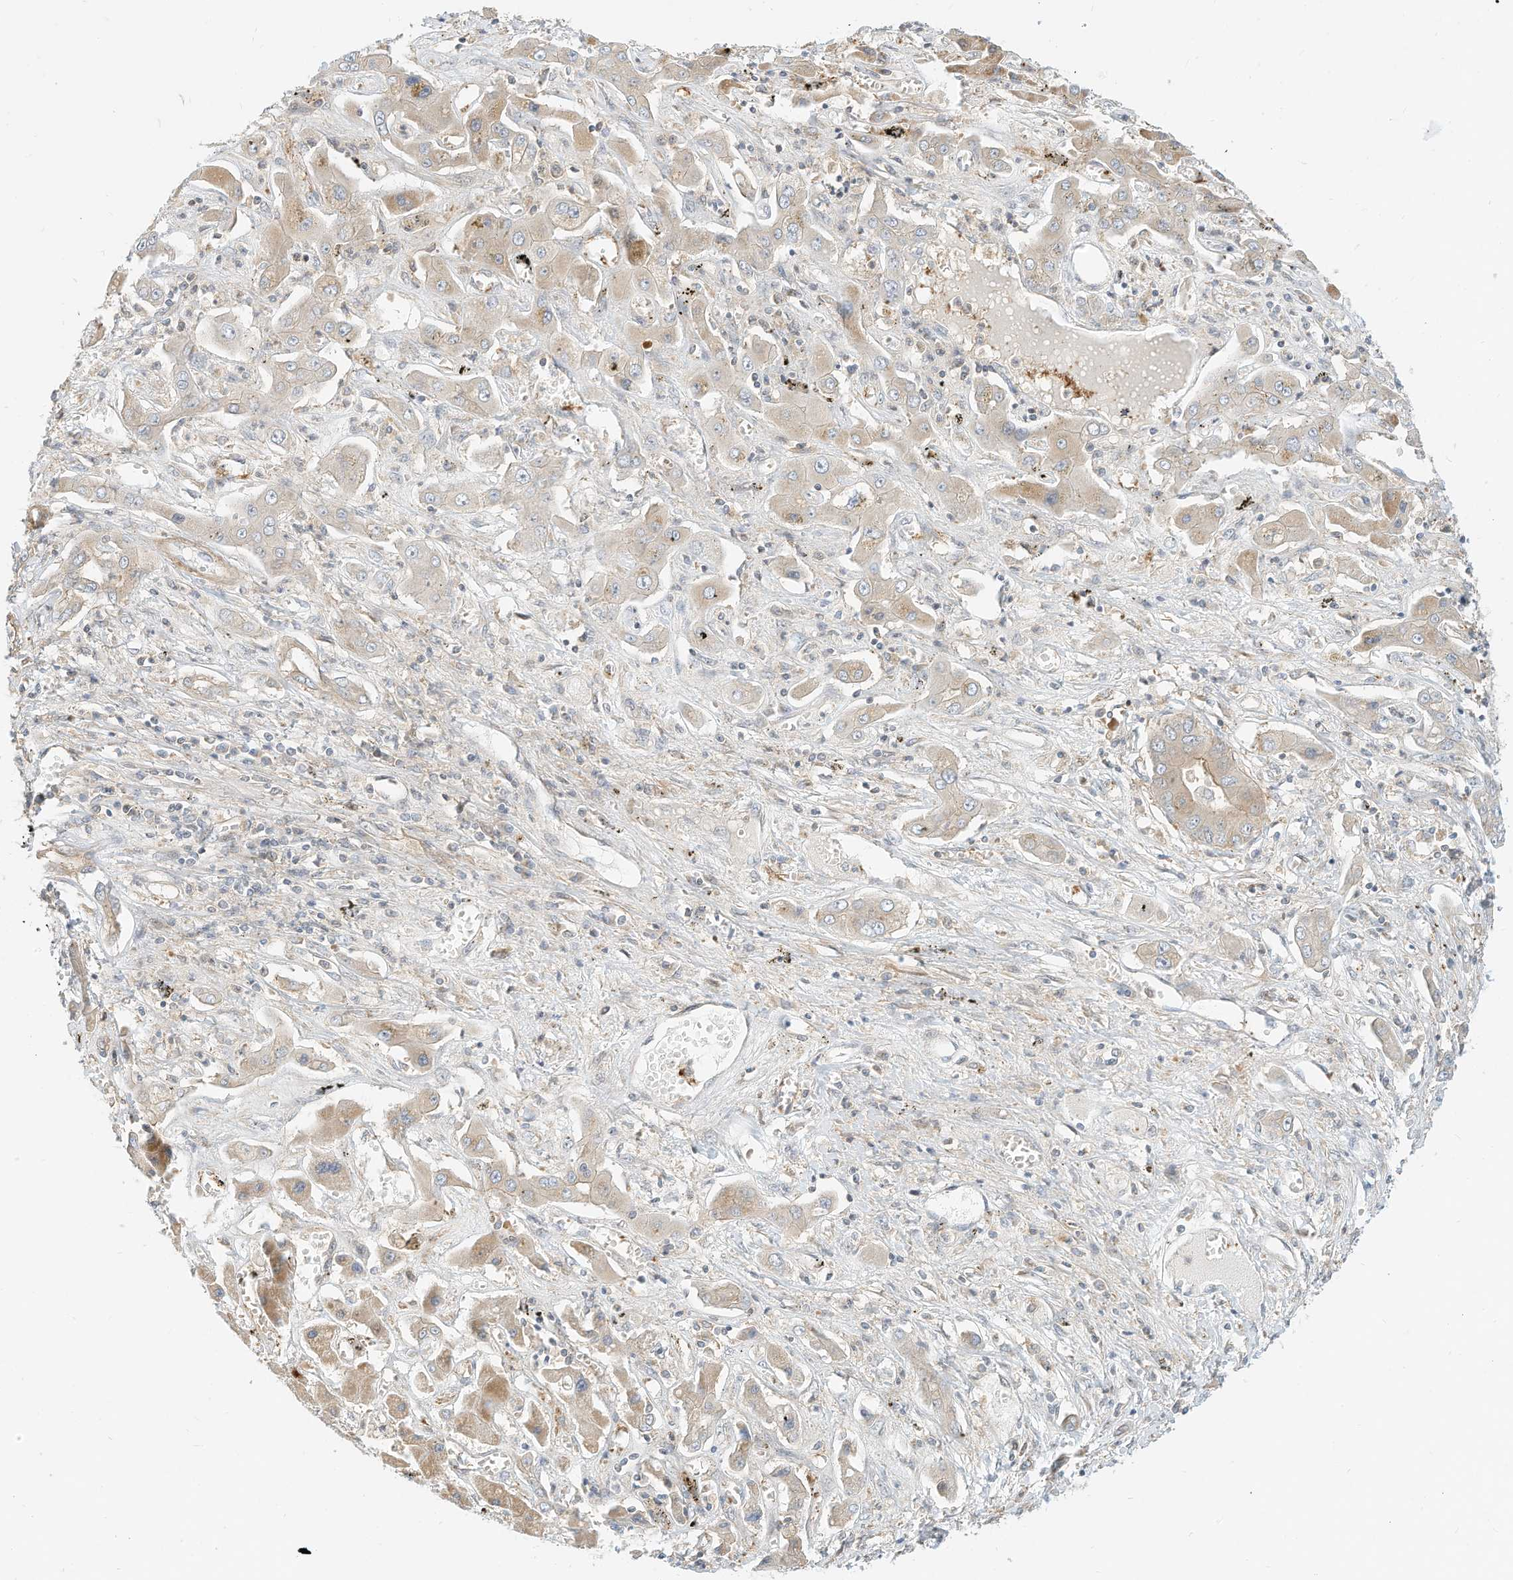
{"staining": {"intensity": "weak", "quantity": "<25%", "location": "cytoplasmic/membranous"}, "tissue": "liver cancer", "cell_type": "Tumor cells", "image_type": "cancer", "snomed": [{"axis": "morphology", "description": "Cholangiocarcinoma"}, {"axis": "topography", "description": "Liver"}], "caption": "The immunohistochemistry (IHC) histopathology image has no significant expression in tumor cells of liver cancer tissue. Nuclei are stained in blue.", "gene": "OFD1", "patient": {"sex": "male", "age": 67}}